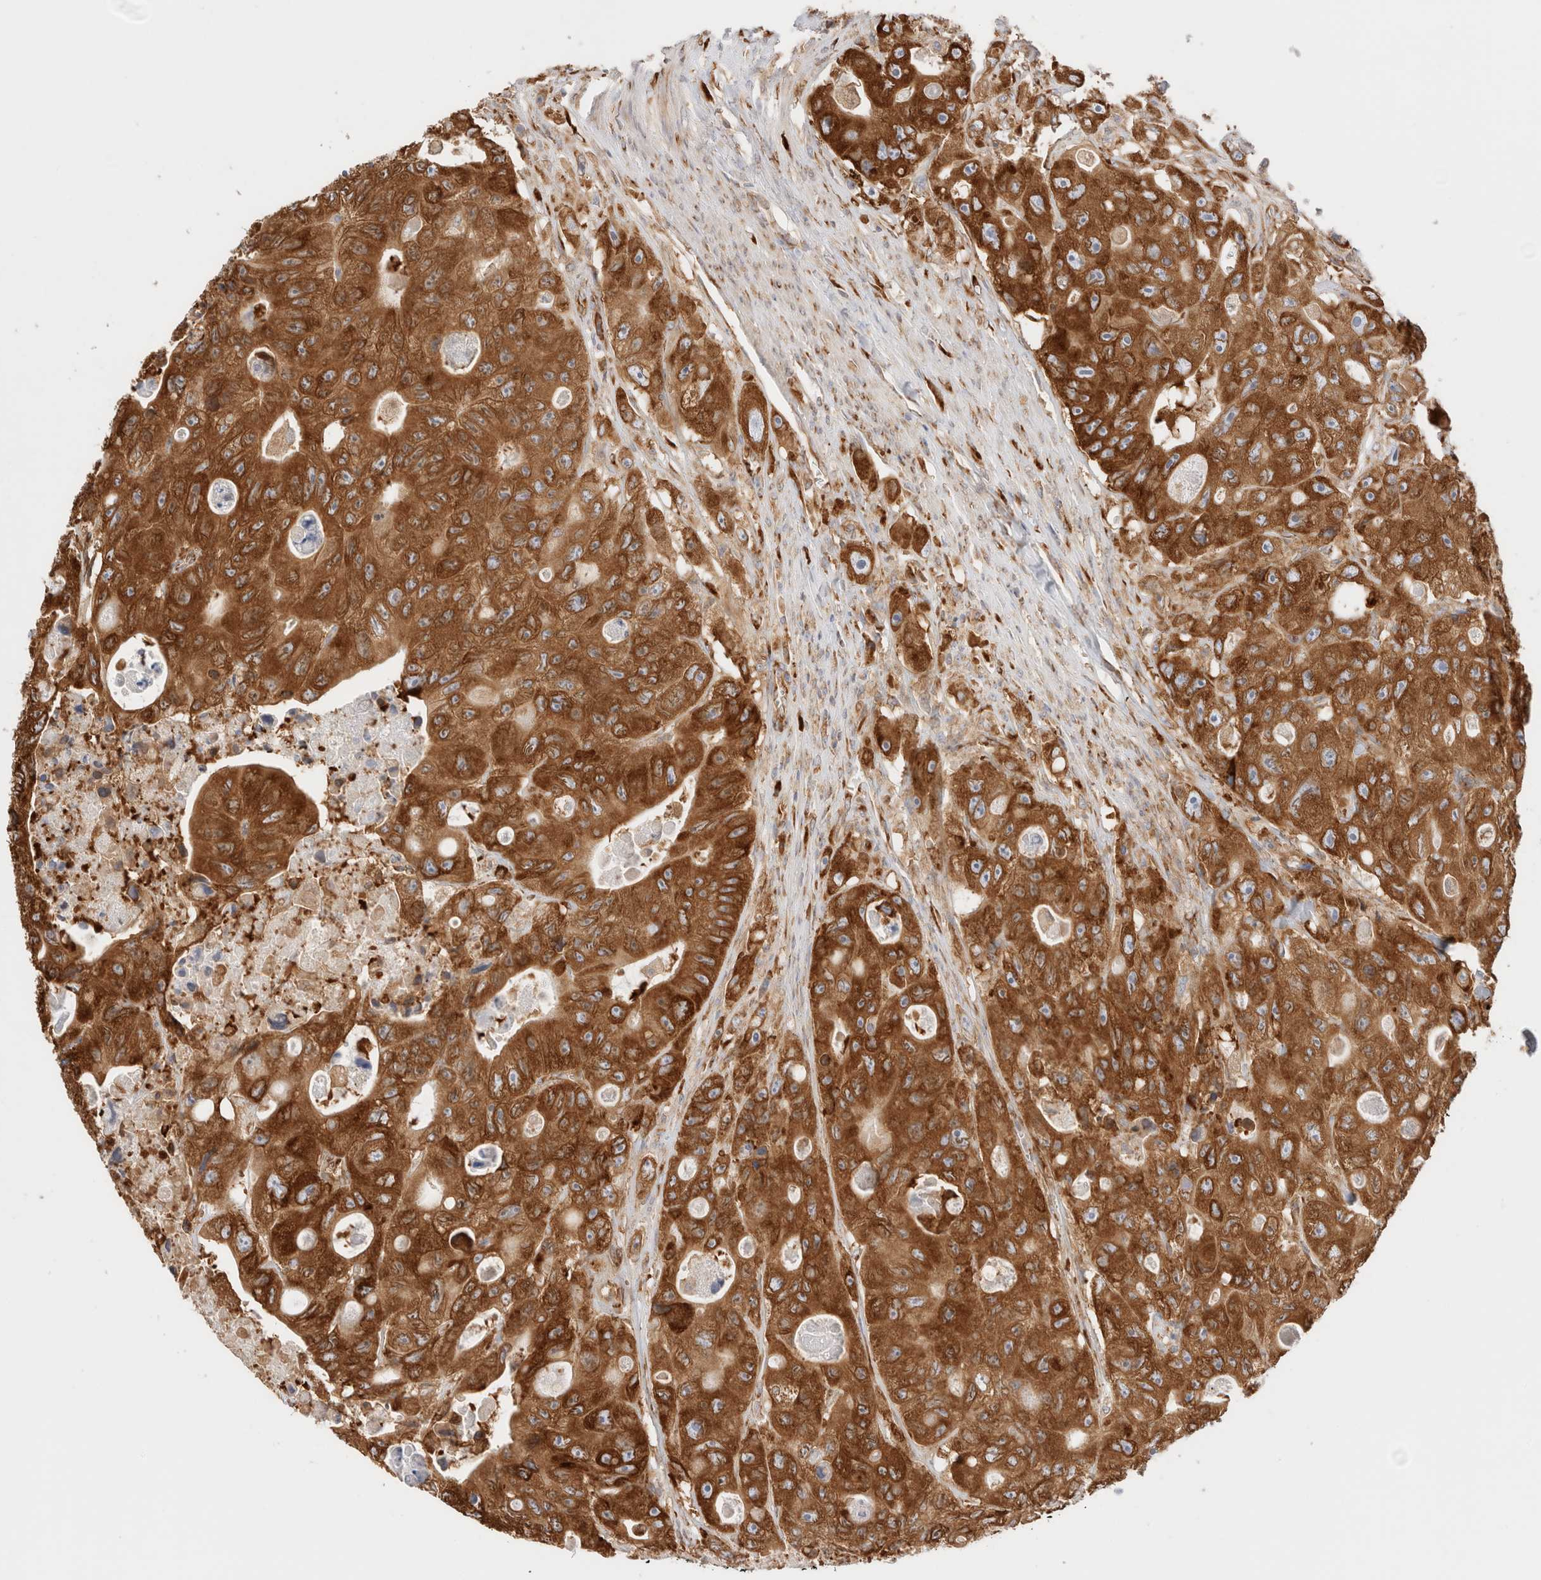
{"staining": {"intensity": "strong", "quantity": ">75%", "location": "cytoplasmic/membranous"}, "tissue": "colorectal cancer", "cell_type": "Tumor cells", "image_type": "cancer", "snomed": [{"axis": "morphology", "description": "Adenocarcinoma, NOS"}, {"axis": "topography", "description": "Colon"}], "caption": "Protein expression analysis of human adenocarcinoma (colorectal) reveals strong cytoplasmic/membranous staining in about >75% of tumor cells.", "gene": "ZC2HC1A", "patient": {"sex": "female", "age": 46}}